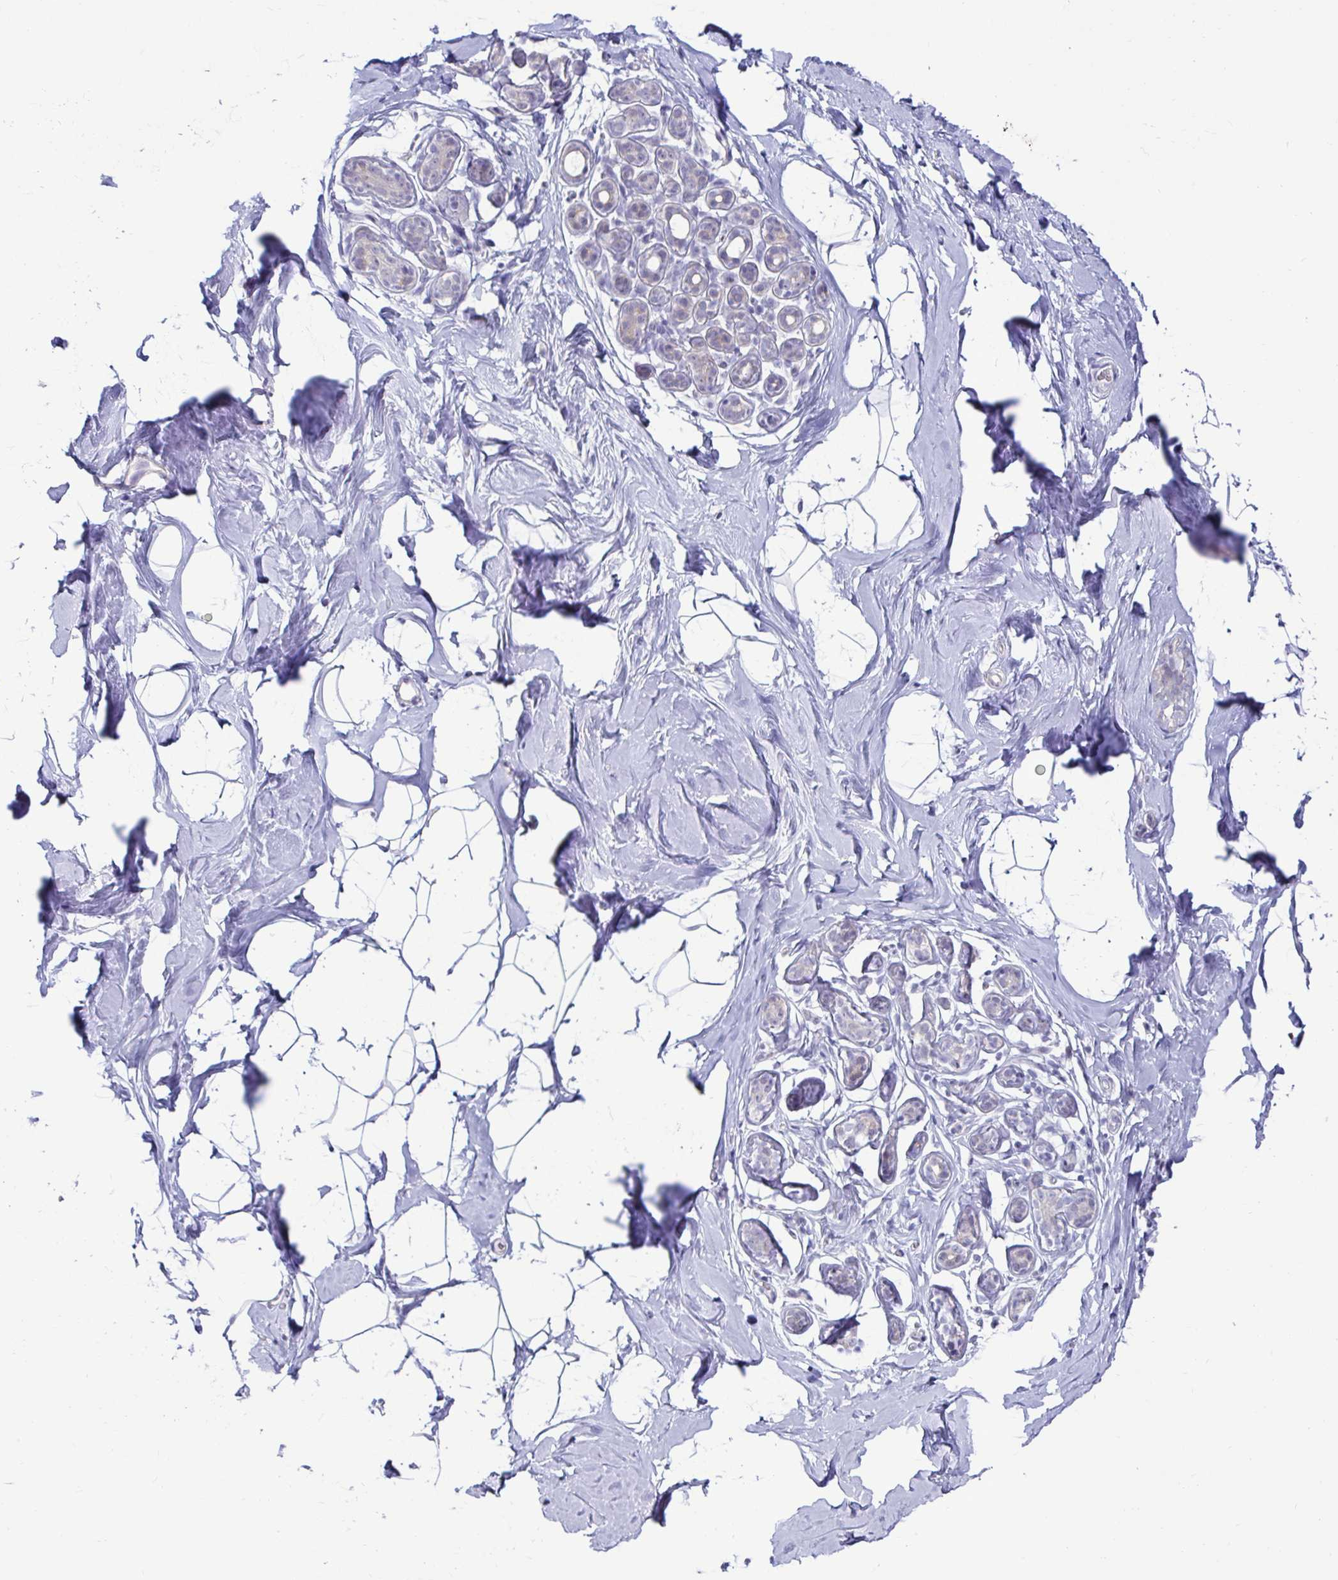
{"staining": {"intensity": "negative", "quantity": "none", "location": "none"}, "tissue": "breast", "cell_type": "Adipocytes", "image_type": "normal", "snomed": [{"axis": "morphology", "description": "Normal tissue, NOS"}, {"axis": "topography", "description": "Breast"}], "caption": "High magnification brightfield microscopy of benign breast stained with DAB (3,3'-diaminobenzidine) (brown) and counterstained with hematoxylin (blue): adipocytes show no significant staining. (Stains: DAB (3,3'-diaminobenzidine) immunohistochemistry with hematoxylin counter stain, Microscopy: brightfield microscopy at high magnification).", "gene": "GSTM1", "patient": {"sex": "female", "age": 32}}